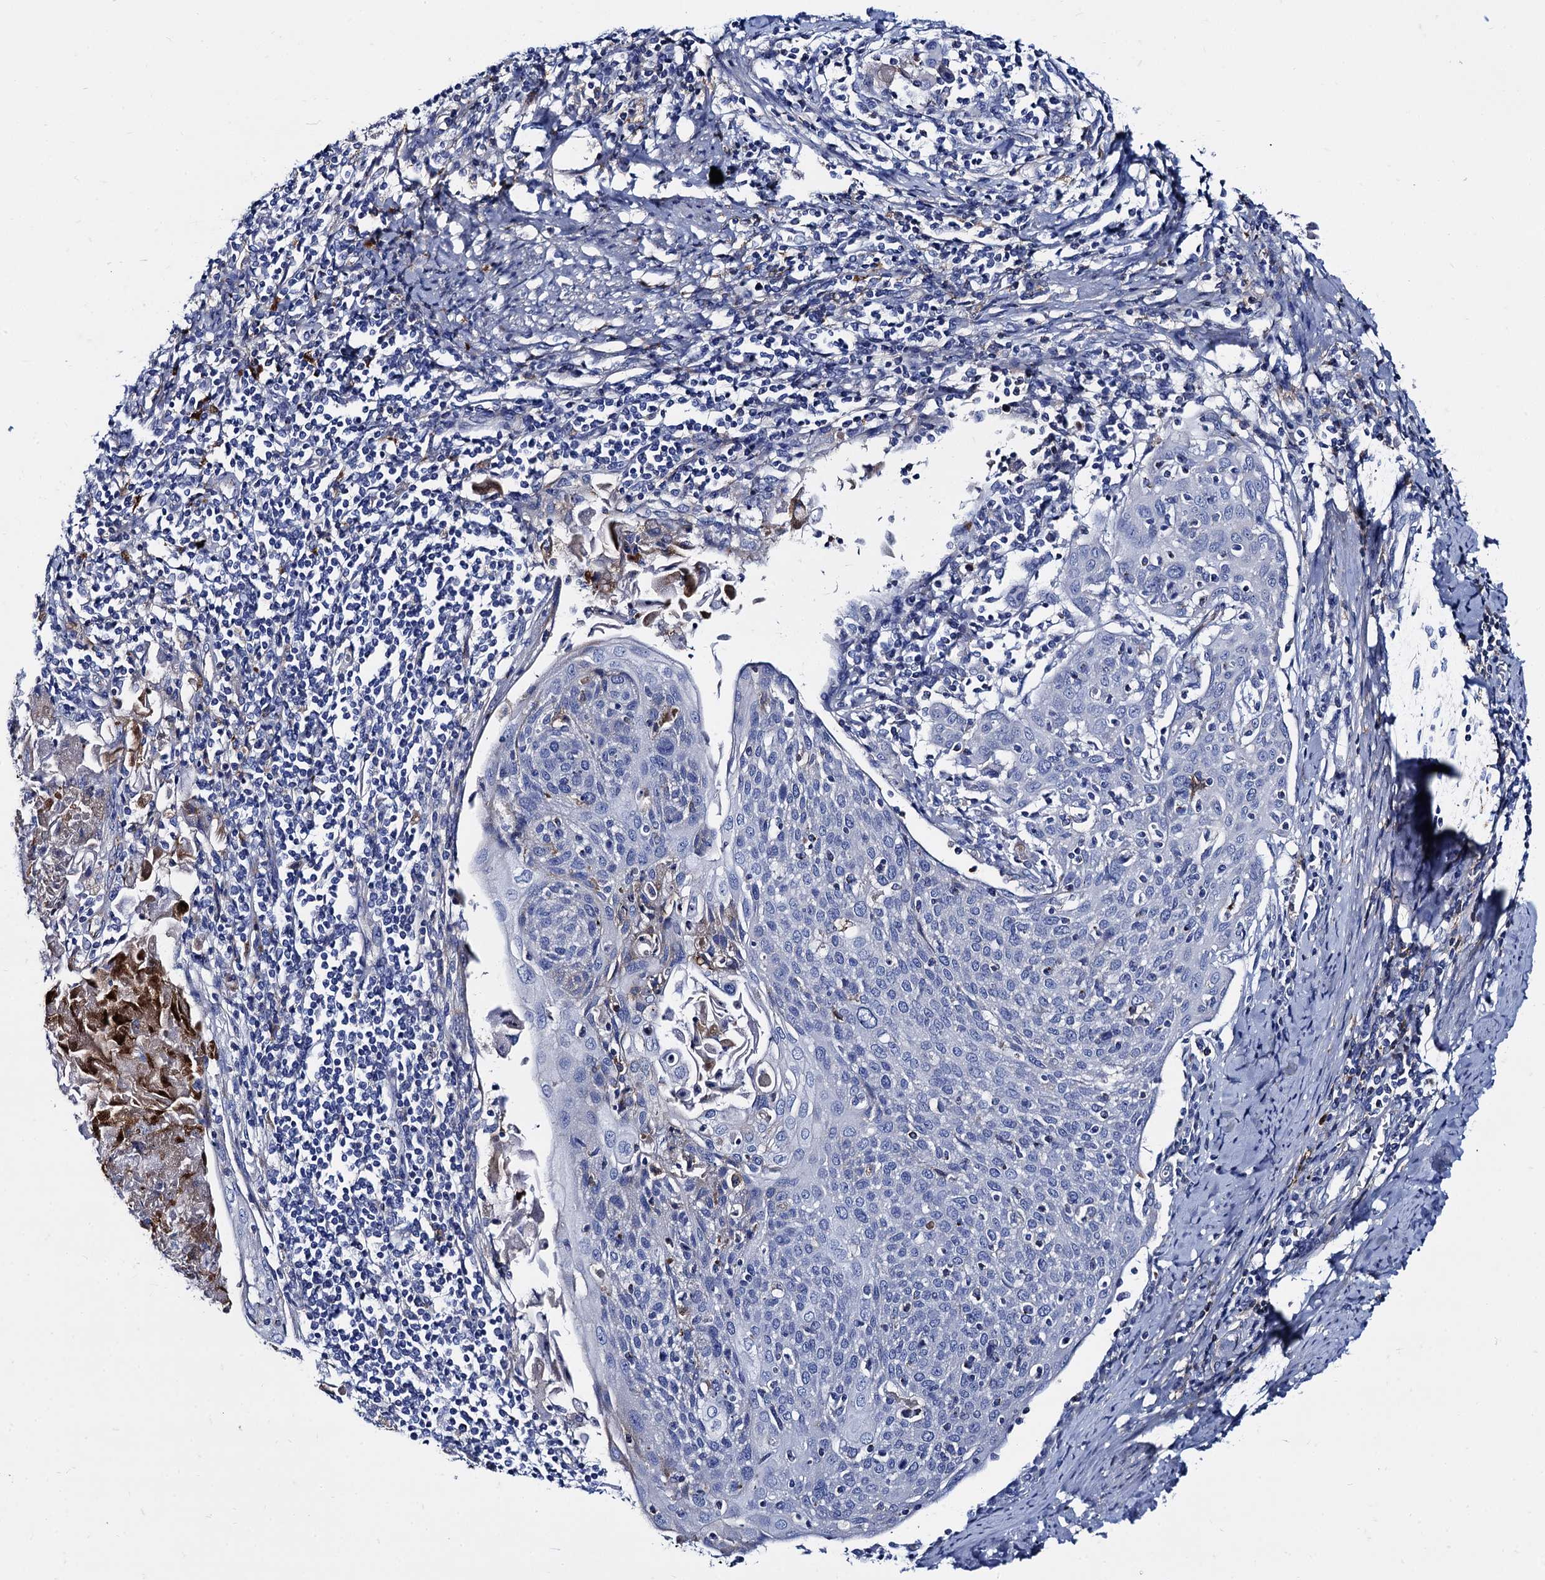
{"staining": {"intensity": "negative", "quantity": "none", "location": "none"}, "tissue": "cervical cancer", "cell_type": "Tumor cells", "image_type": "cancer", "snomed": [{"axis": "morphology", "description": "Squamous cell carcinoma, NOS"}, {"axis": "topography", "description": "Cervix"}], "caption": "Cervical squamous cell carcinoma was stained to show a protein in brown. There is no significant staining in tumor cells.", "gene": "APOD", "patient": {"sex": "female", "age": 67}}